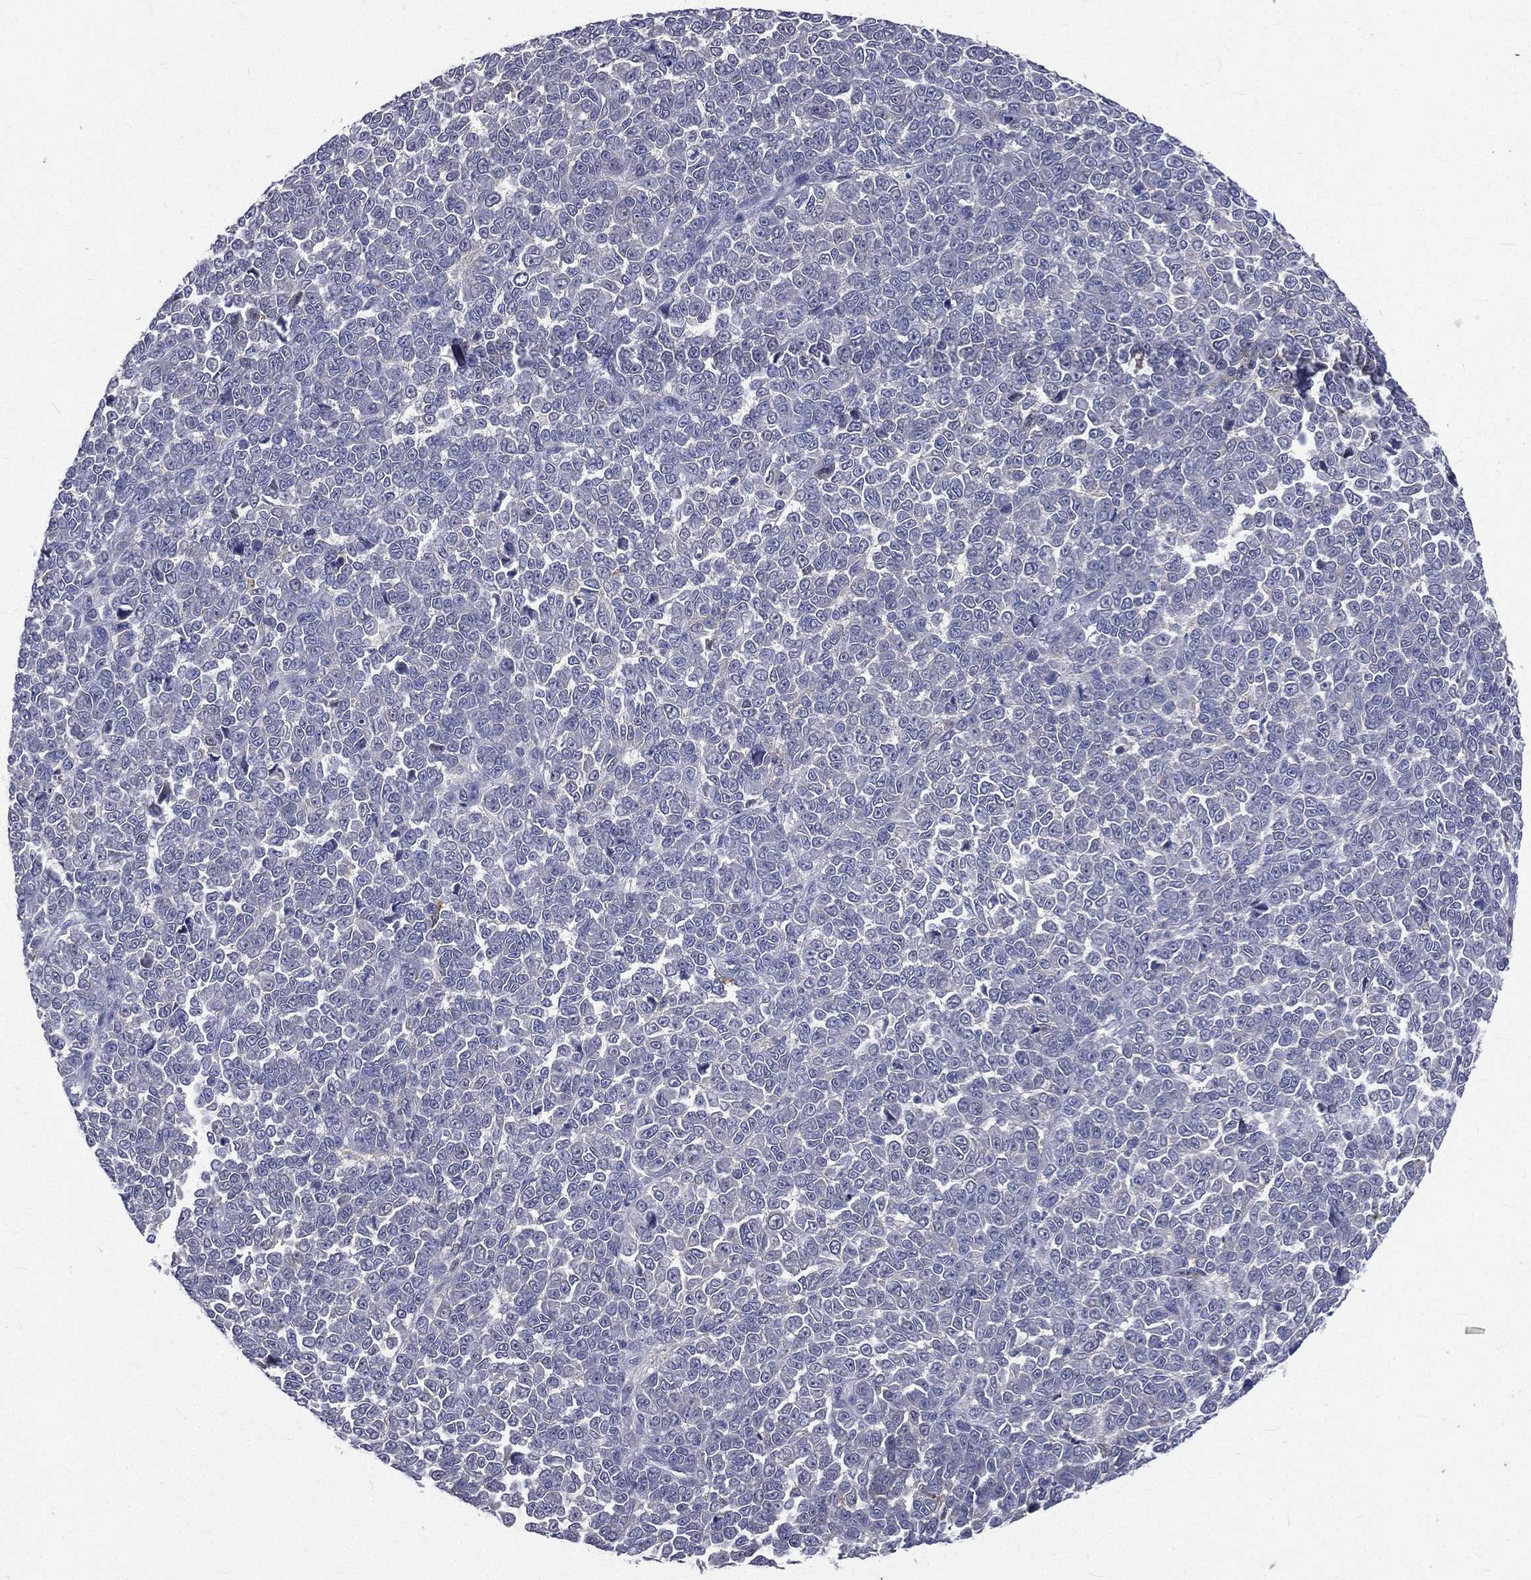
{"staining": {"intensity": "negative", "quantity": "none", "location": "none"}, "tissue": "melanoma", "cell_type": "Tumor cells", "image_type": "cancer", "snomed": [{"axis": "morphology", "description": "Malignant melanoma, NOS"}, {"axis": "topography", "description": "Skin"}], "caption": "Immunohistochemistry photomicrograph of human melanoma stained for a protein (brown), which shows no positivity in tumor cells. (Immunohistochemistry (ihc), brightfield microscopy, high magnification).", "gene": "BASP1", "patient": {"sex": "female", "age": 95}}